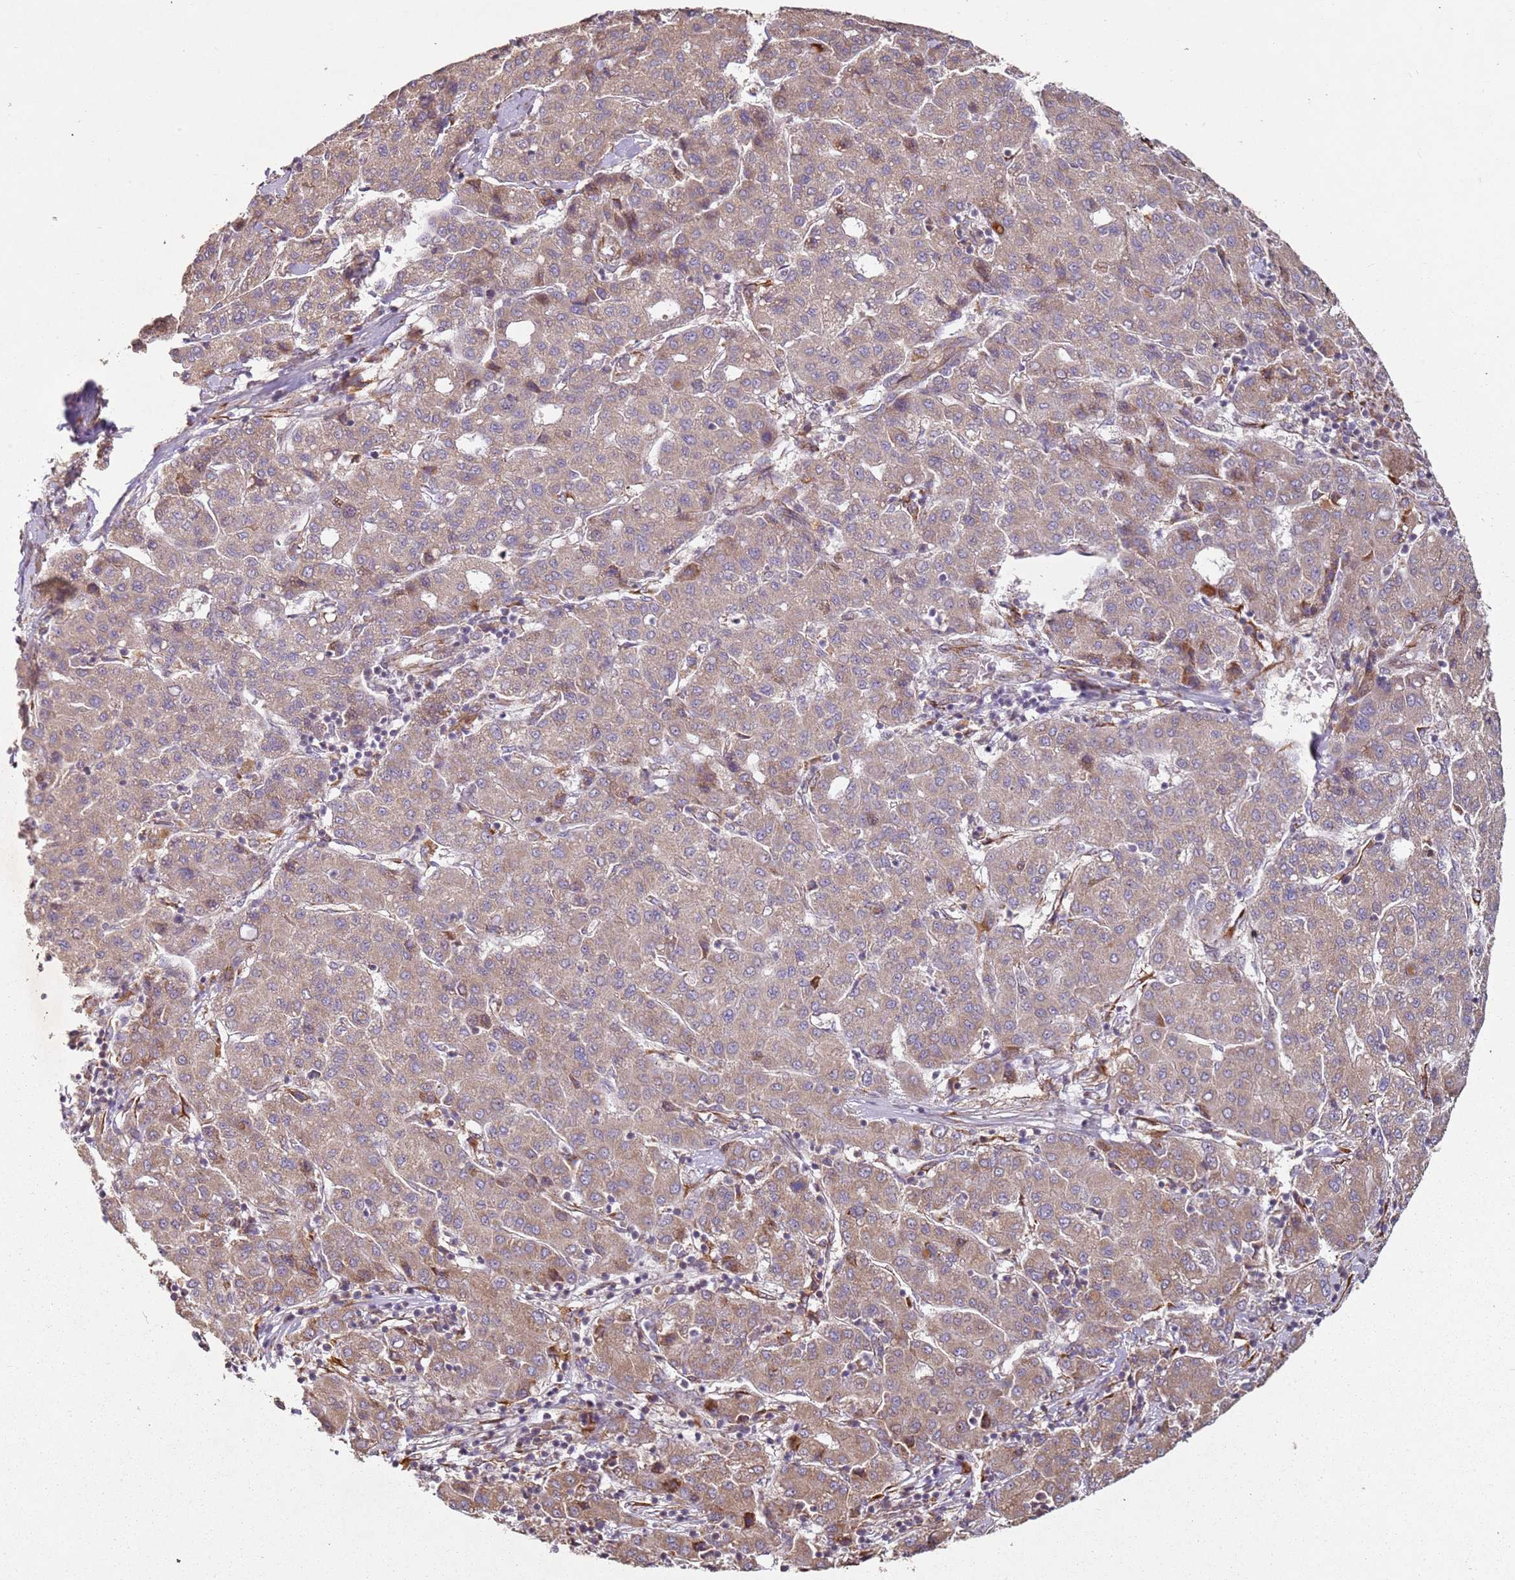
{"staining": {"intensity": "weak", "quantity": ">75%", "location": "cytoplasmic/membranous"}, "tissue": "liver cancer", "cell_type": "Tumor cells", "image_type": "cancer", "snomed": [{"axis": "morphology", "description": "Carcinoma, Hepatocellular, NOS"}, {"axis": "topography", "description": "Liver"}], "caption": "Approximately >75% of tumor cells in liver hepatocellular carcinoma demonstrate weak cytoplasmic/membranous protein expression as visualized by brown immunohistochemical staining.", "gene": "ARFRP1", "patient": {"sex": "male", "age": 65}}